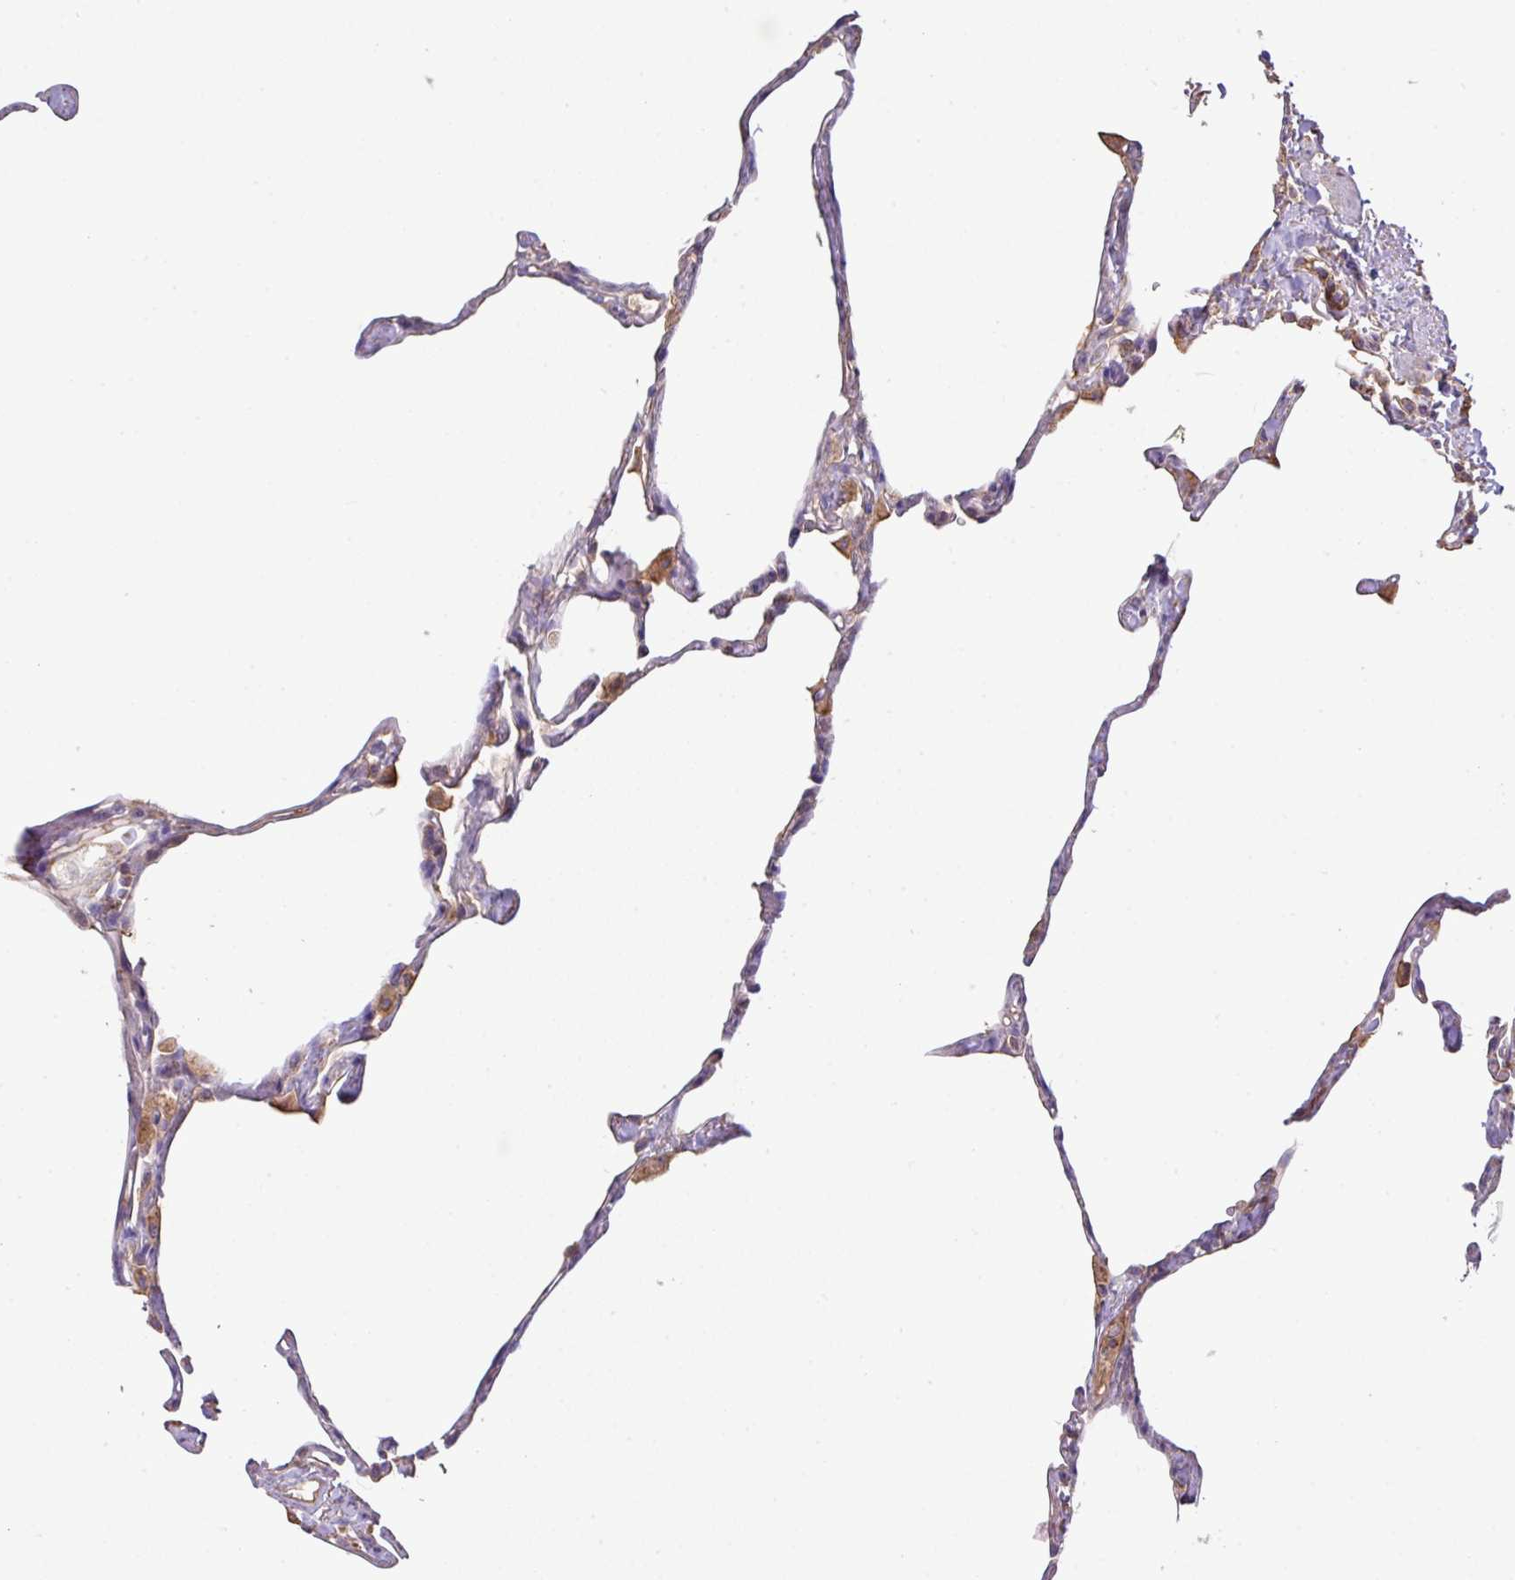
{"staining": {"intensity": "moderate", "quantity": "25%-75%", "location": "cytoplasmic/membranous"}, "tissue": "lung", "cell_type": "Alveolar cells", "image_type": "normal", "snomed": [{"axis": "morphology", "description": "Normal tissue, NOS"}, {"axis": "topography", "description": "Lung"}], "caption": "Unremarkable lung exhibits moderate cytoplasmic/membranous positivity in about 25%-75% of alveolar cells.", "gene": "LRRC53", "patient": {"sex": "male", "age": 65}}